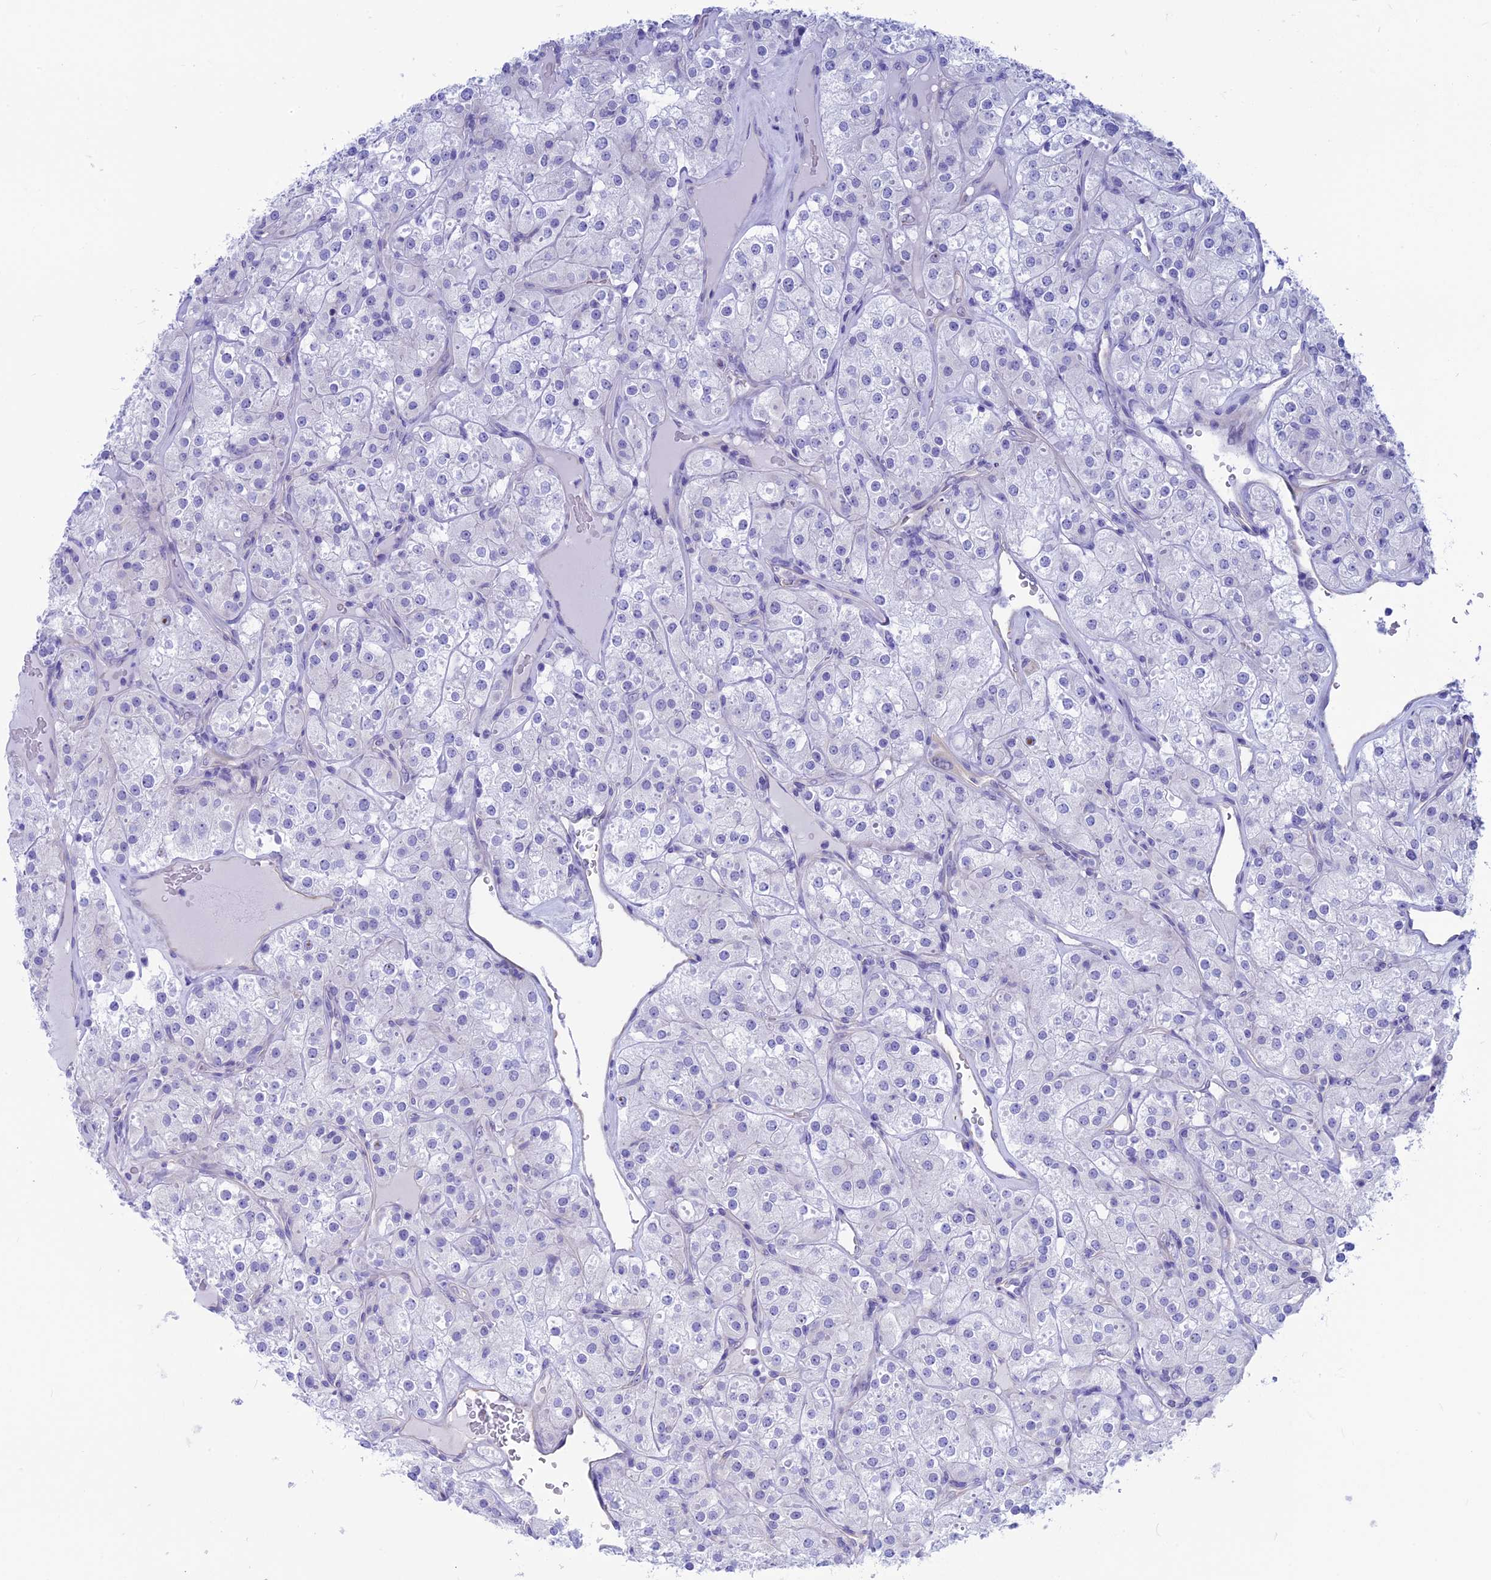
{"staining": {"intensity": "negative", "quantity": "none", "location": "none"}, "tissue": "renal cancer", "cell_type": "Tumor cells", "image_type": "cancer", "snomed": [{"axis": "morphology", "description": "Adenocarcinoma, NOS"}, {"axis": "topography", "description": "Kidney"}], "caption": "Renal adenocarcinoma was stained to show a protein in brown. There is no significant positivity in tumor cells.", "gene": "GNGT2", "patient": {"sex": "male", "age": 77}}